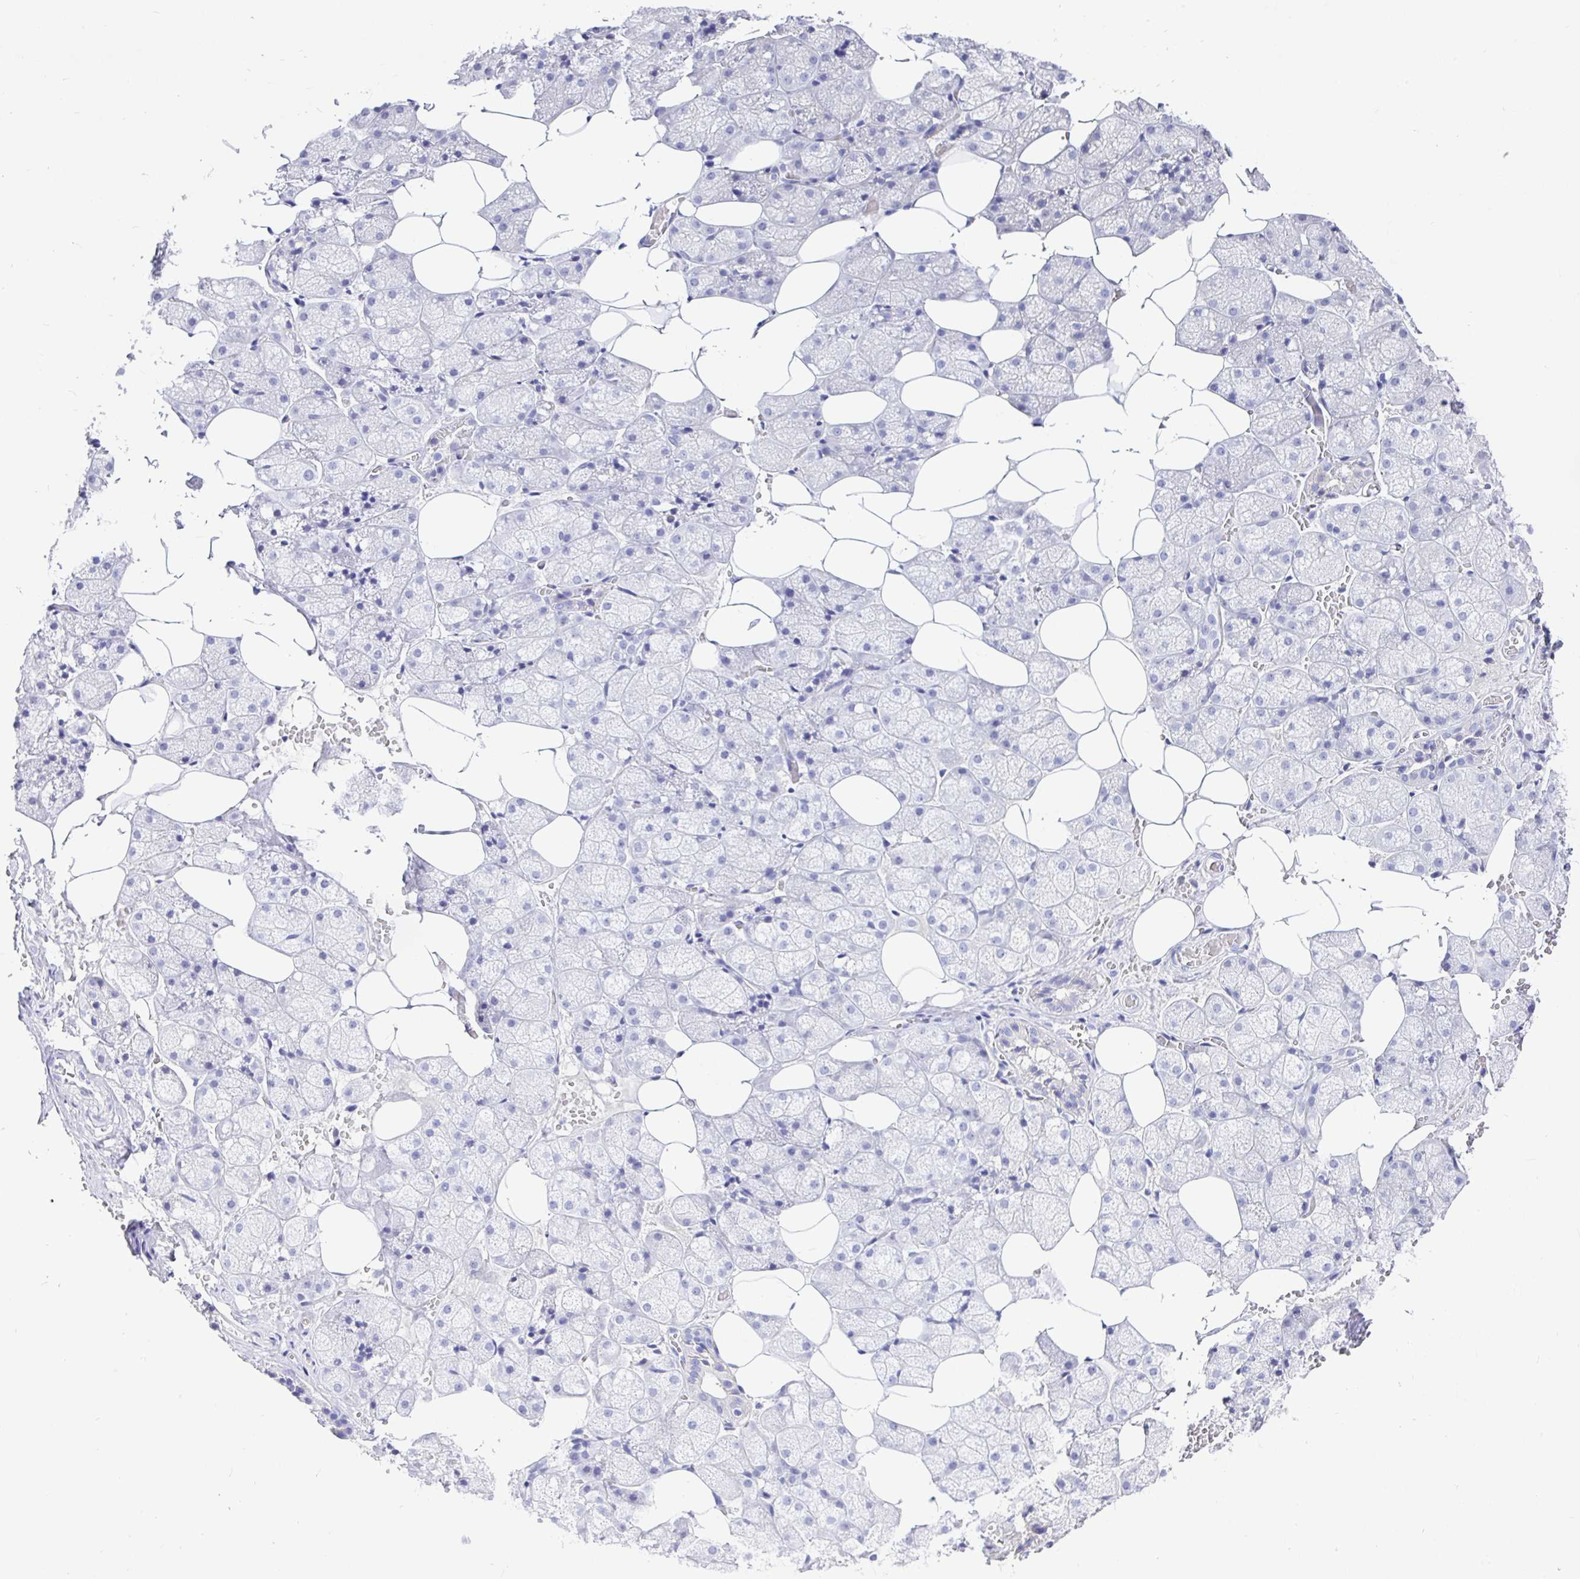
{"staining": {"intensity": "negative", "quantity": "none", "location": "none"}, "tissue": "salivary gland", "cell_type": "Glandular cells", "image_type": "normal", "snomed": [{"axis": "morphology", "description": "Normal tissue, NOS"}, {"axis": "topography", "description": "Salivary gland"}, {"axis": "topography", "description": "Peripheral nerve tissue"}], "caption": "DAB immunohistochemical staining of unremarkable human salivary gland displays no significant staining in glandular cells.", "gene": "TPTE", "patient": {"sex": "male", "age": 38}}